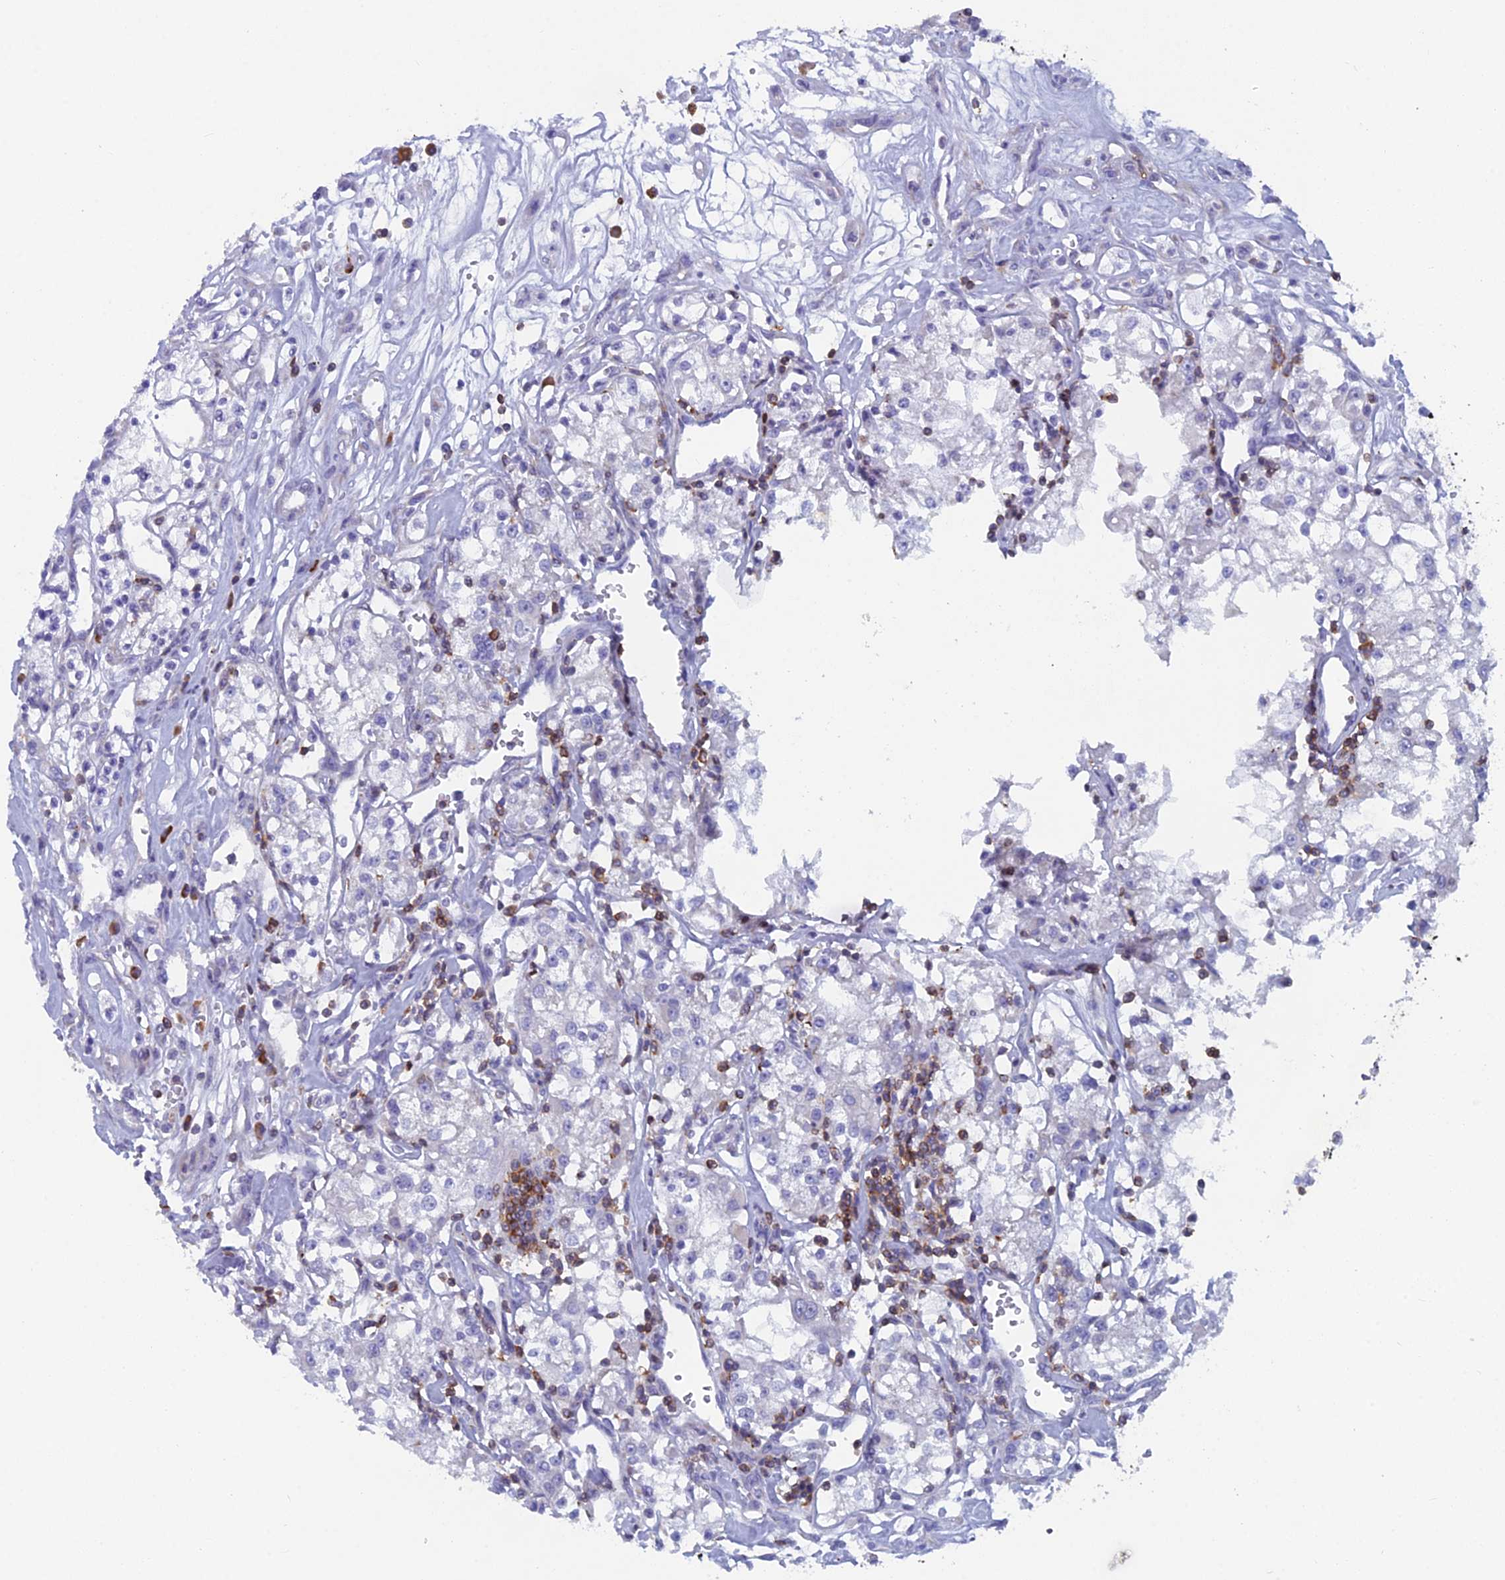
{"staining": {"intensity": "negative", "quantity": "none", "location": "none"}, "tissue": "renal cancer", "cell_type": "Tumor cells", "image_type": "cancer", "snomed": [{"axis": "morphology", "description": "Adenocarcinoma, NOS"}, {"axis": "topography", "description": "Kidney"}], "caption": "IHC of human renal cancer displays no staining in tumor cells.", "gene": "ABI3BP", "patient": {"sex": "female", "age": 59}}